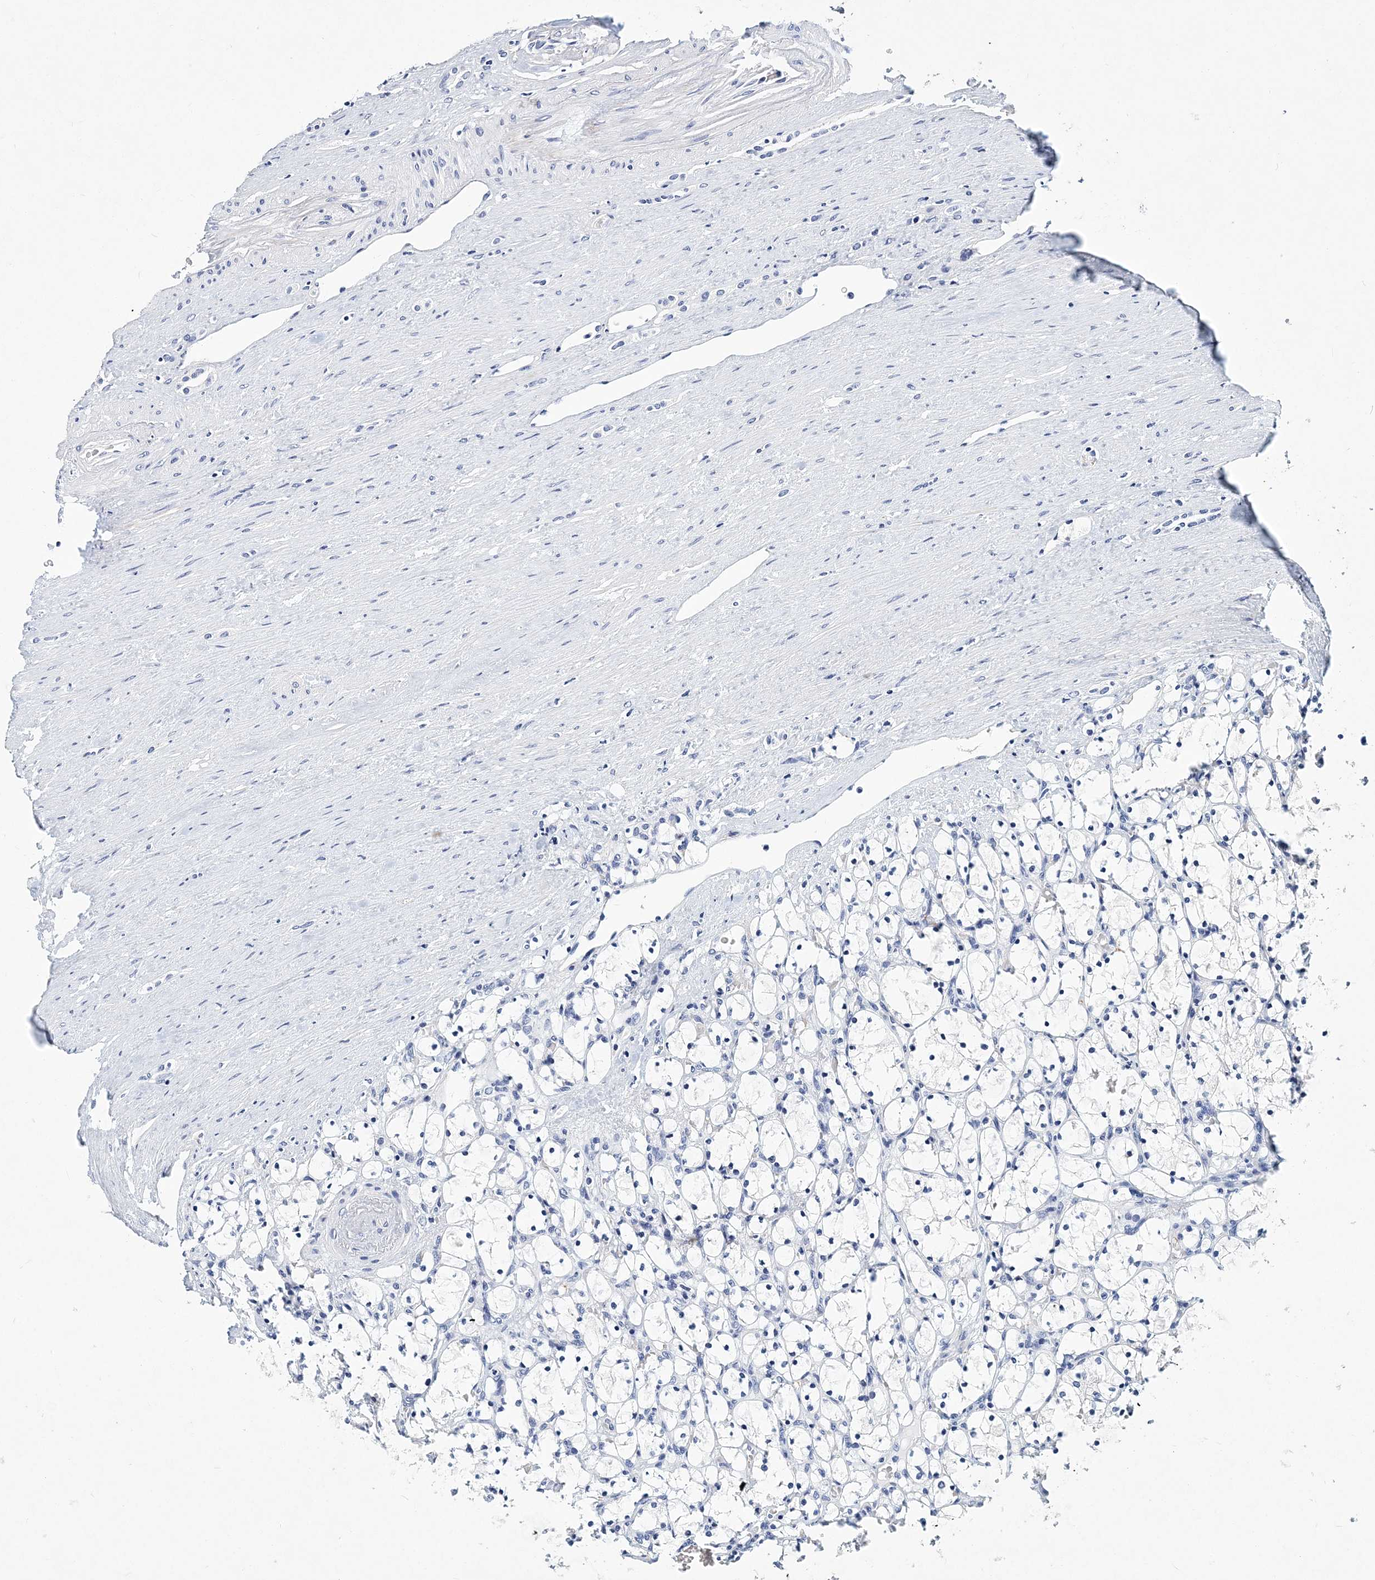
{"staining": {"intensity": "negative", "quantity": "none", "location": "none"}, "tissue": "renal cancer", "cell_type": "Tumor cells", "image_type": "cancer", "snomed": [{"axis": "morphology", "description": "Adenocarcinoma, NOS"}, {"axis": "topography", "description": "Kidney"}], "caption": "Immunohistochemistry (IHC) of human renal adenocarcinoma exhibits no staining in tumor cells.", "gene": "ITGA2B", "patient": {"sex": "female", "age": 69}}